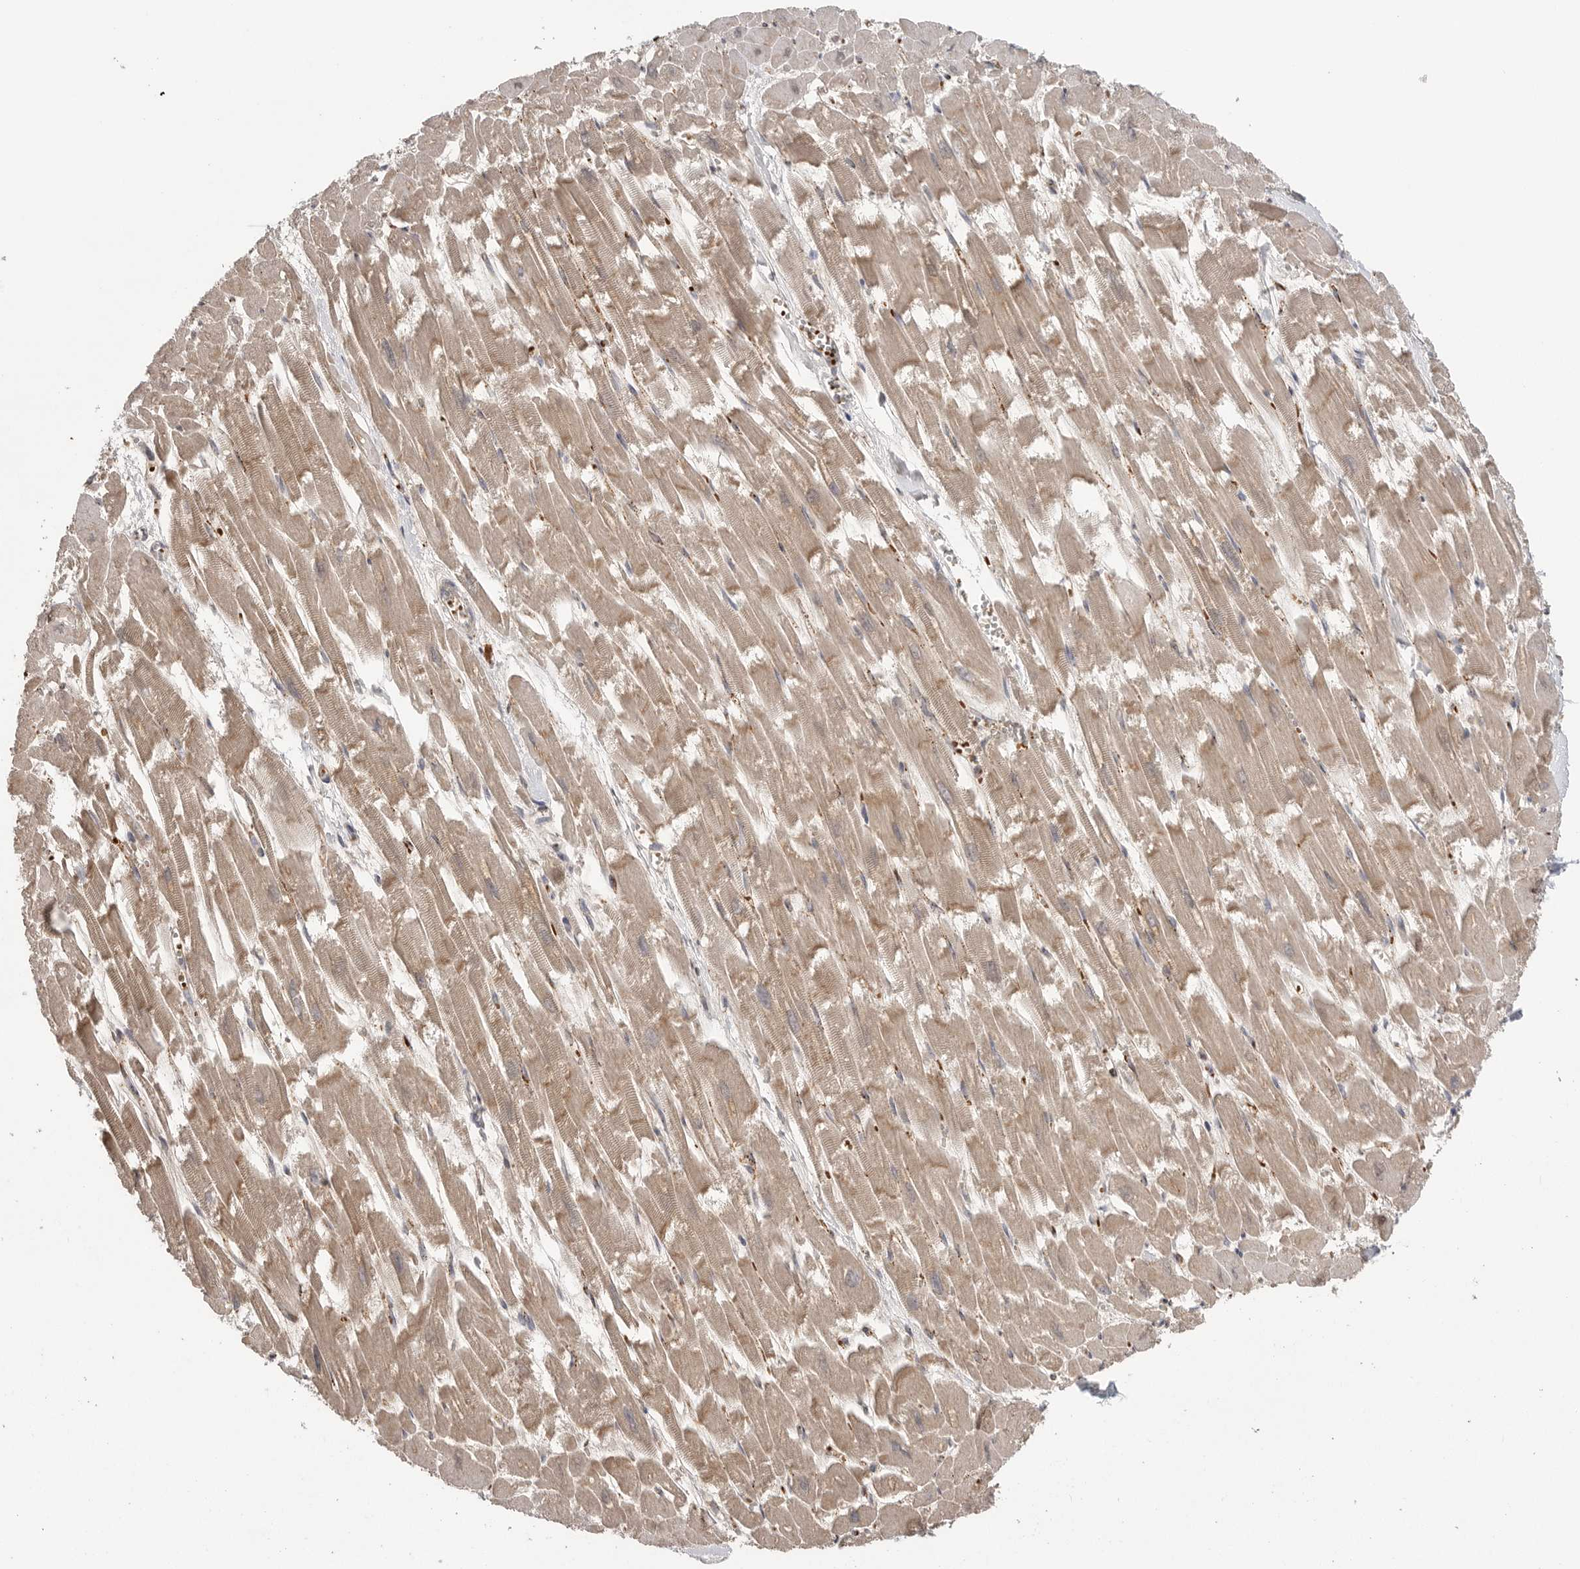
{"staining": {"intensity": "moderate", "quantity": ">75%", "location": "cytoplasmic/membranous"}, "tissue": "heart muscle", "cell_type": "Cardiomyocytes", "image_type": "normal", "snomed": [{"axis": "morphology", "description": "Normal tissue, NOS"}, {"axis": "topography", "description": "Heart"}], "caption": "Brown immunohistochemical staining in unremarkable human heart muscle exhibits moderate cytoplasmic/membranous positivity in approximately >75% of cardiomyocytes. (DAB IHC with brightfield microscopy, high magnification).", "gene": "GALNS", "patient": {"sex": "male", "age": 54}}